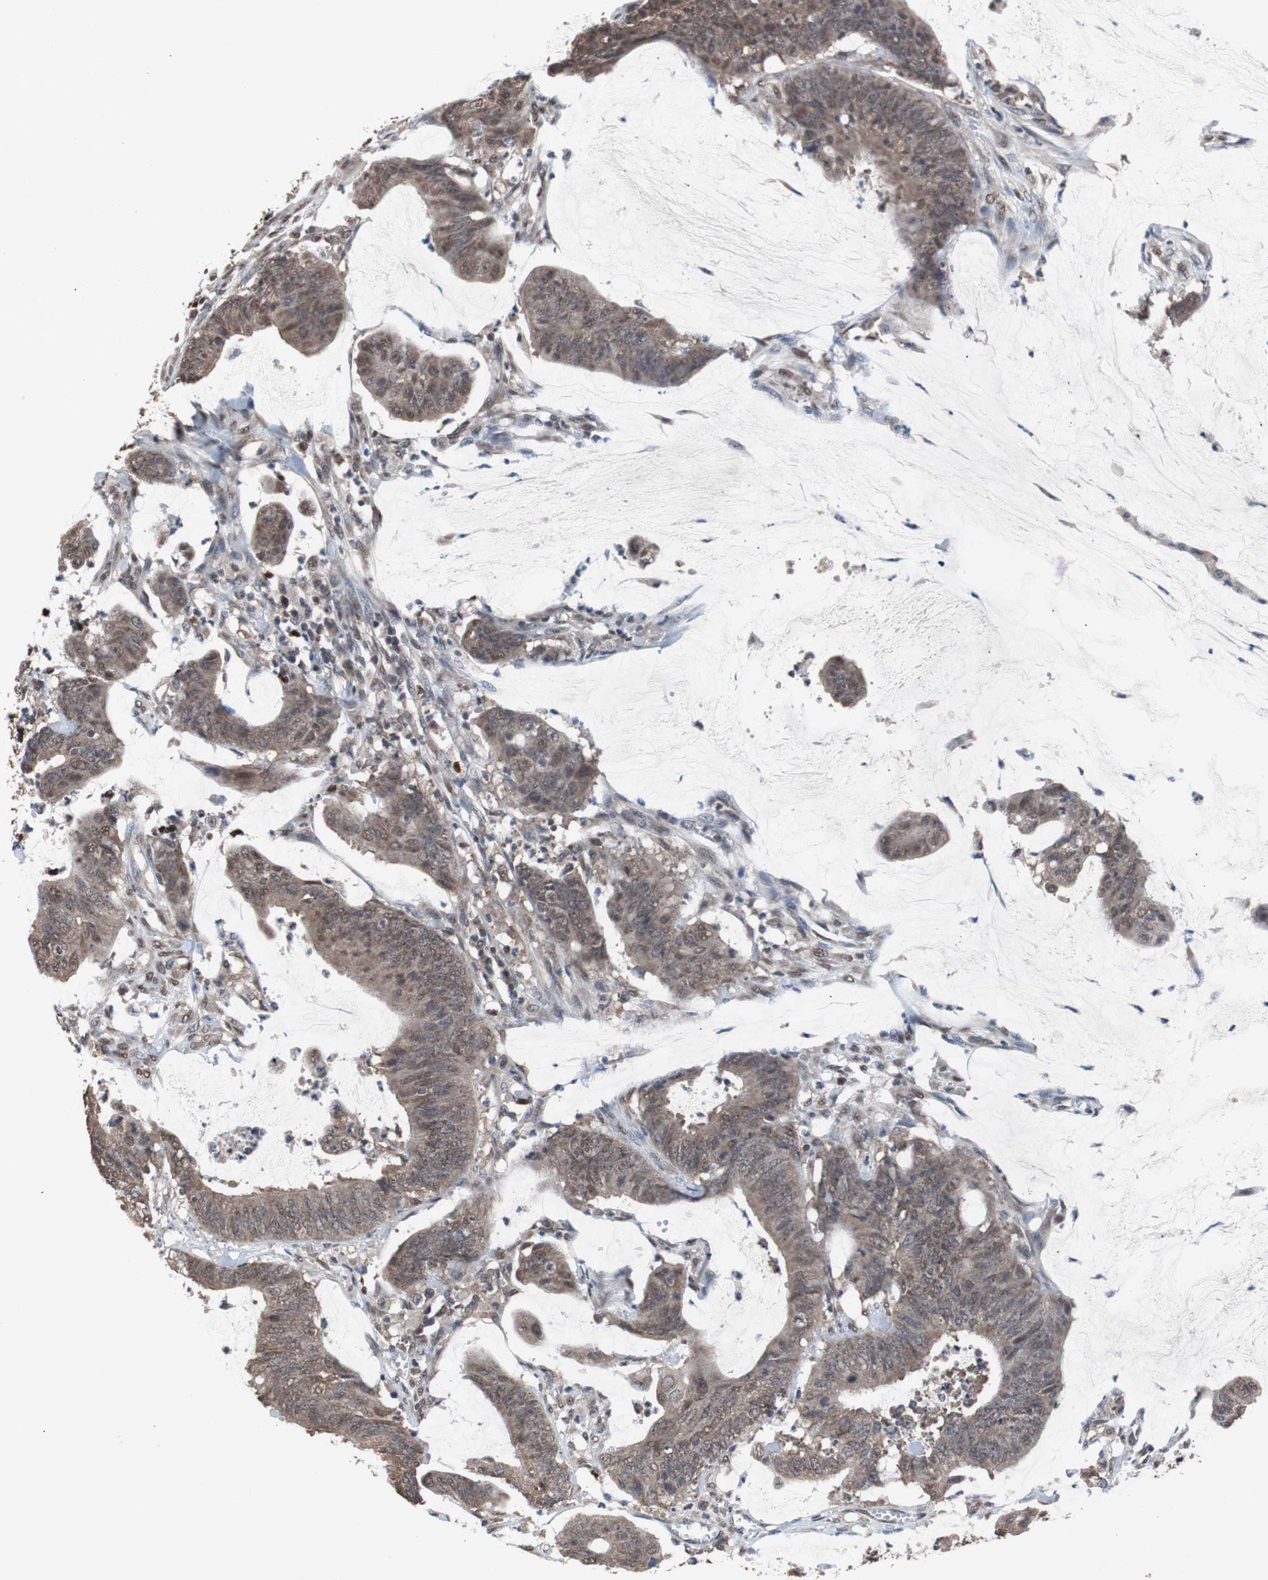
{"staining": {"intensity": "moderate", "quantity": ">75%", "location": "cytoplasmic/membranous"}, "tissue": "colorectal cancer", "cell_type": "Tumor cells", "image_type": "cancer", "snomed": [{"axis": "morphology", "description": "Adenocarcinoma, NOS"}, {"axis": "topography", "description": "Rectum"}], "caption": "Brown immunohistochemical staining in human adenocarcinoma (colorectal) reveals moderate cytoplasmic/membranous positivity in approximately >75% of tumor cells.", "gene": "MED27", "patient": {"sex": "female", "age": 66}}